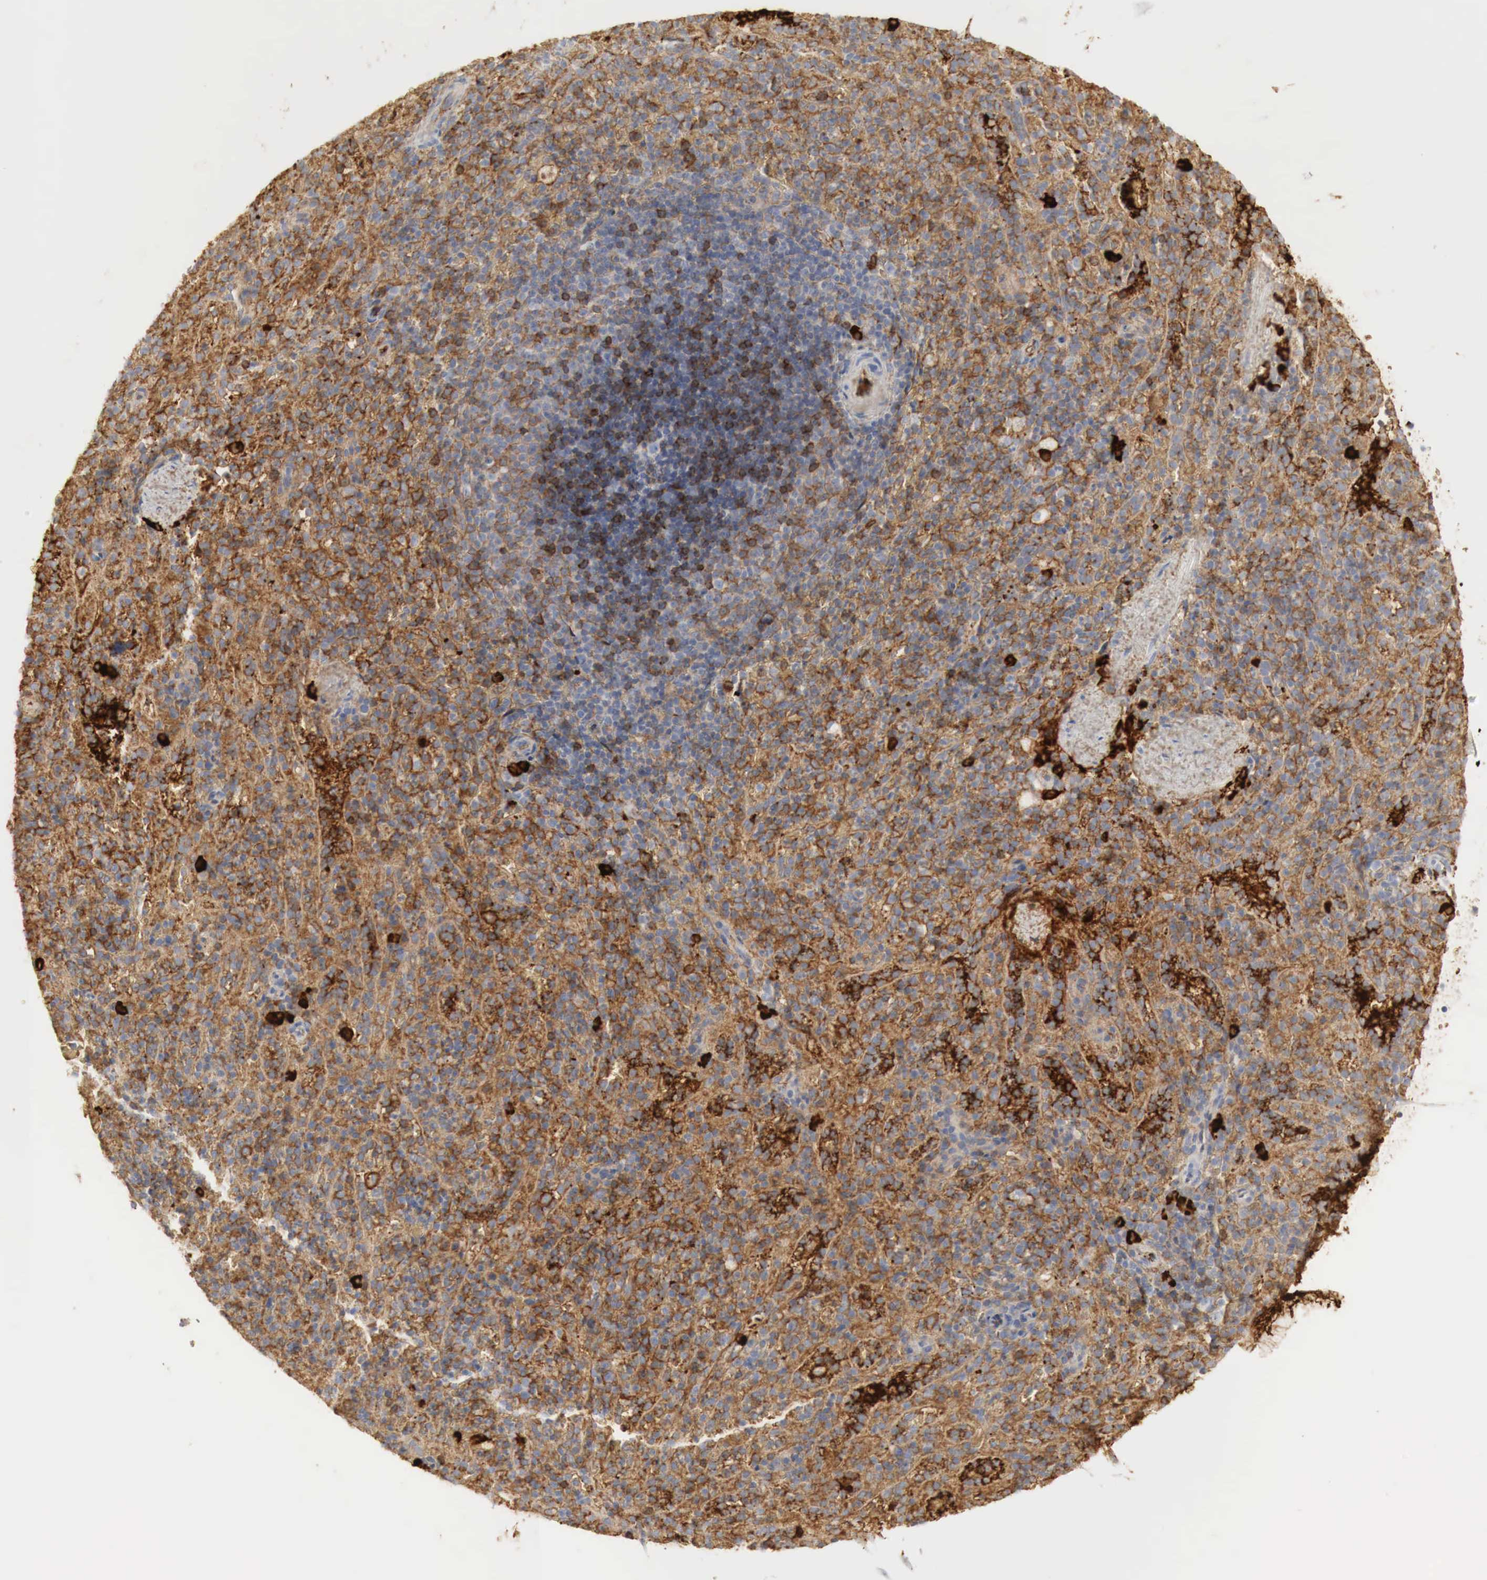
{"staining": {"intensity": "strong", "quantity": ">75%", "location": "cytoplasmic/membranous"}, "tissue": "spleen", "cell_type": "Cells in red pulp", "image_type": "normal", "snomed": [{"axis": "morphology", "description": "Normal tissue, NOS"}, {"axis": "topography", "description": "Spleen"}], "caption": "Protein staining exhibits strong cytoplasmic/membranous positivity in about >75% of cells in red pulp in normal spleen.", "gene": "IGLC3", "patient": {"sex": "female", "age": 21}}